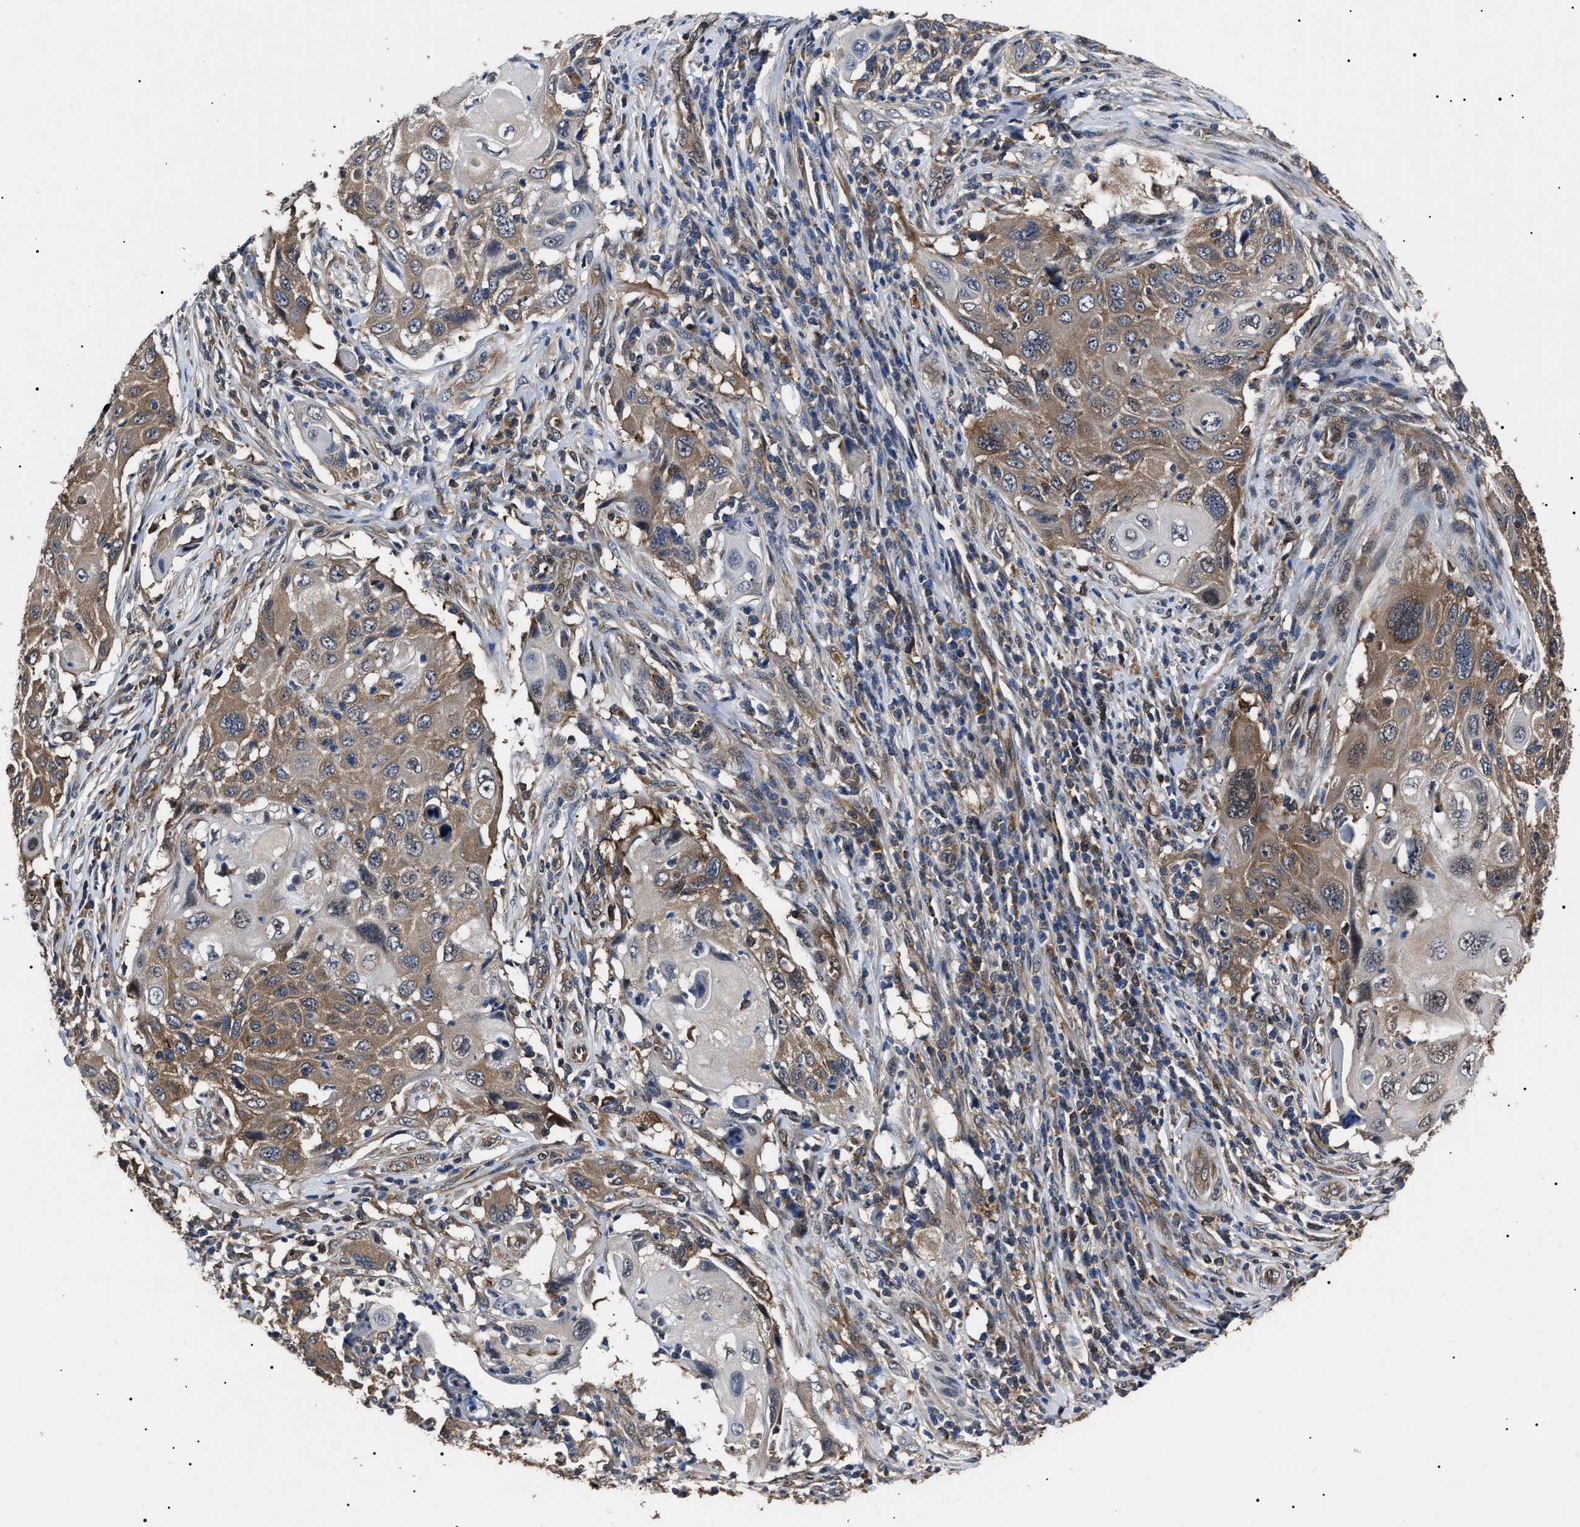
{"staining": {"intensity": "moderate", "quantity": ">75%", "location": "cytoplasmic/membranous"}, "tissue": "cervical cancer", "cell_type": "Tumor cells", "image_type": "cancer", "snomed": [{"axis": "morphology", "description": "Squamous cell carcinoma, NOS"}, {"axis": "topography", "description": "Cervix"}], "caption": "Human cervical cancer stained with a brown dye displays moderate cytoplasmic/membranous positive positivity in approximately >75% of tumor cells.", "gene": "CCT8", "patient": {"sex": "female", "age": 70}}